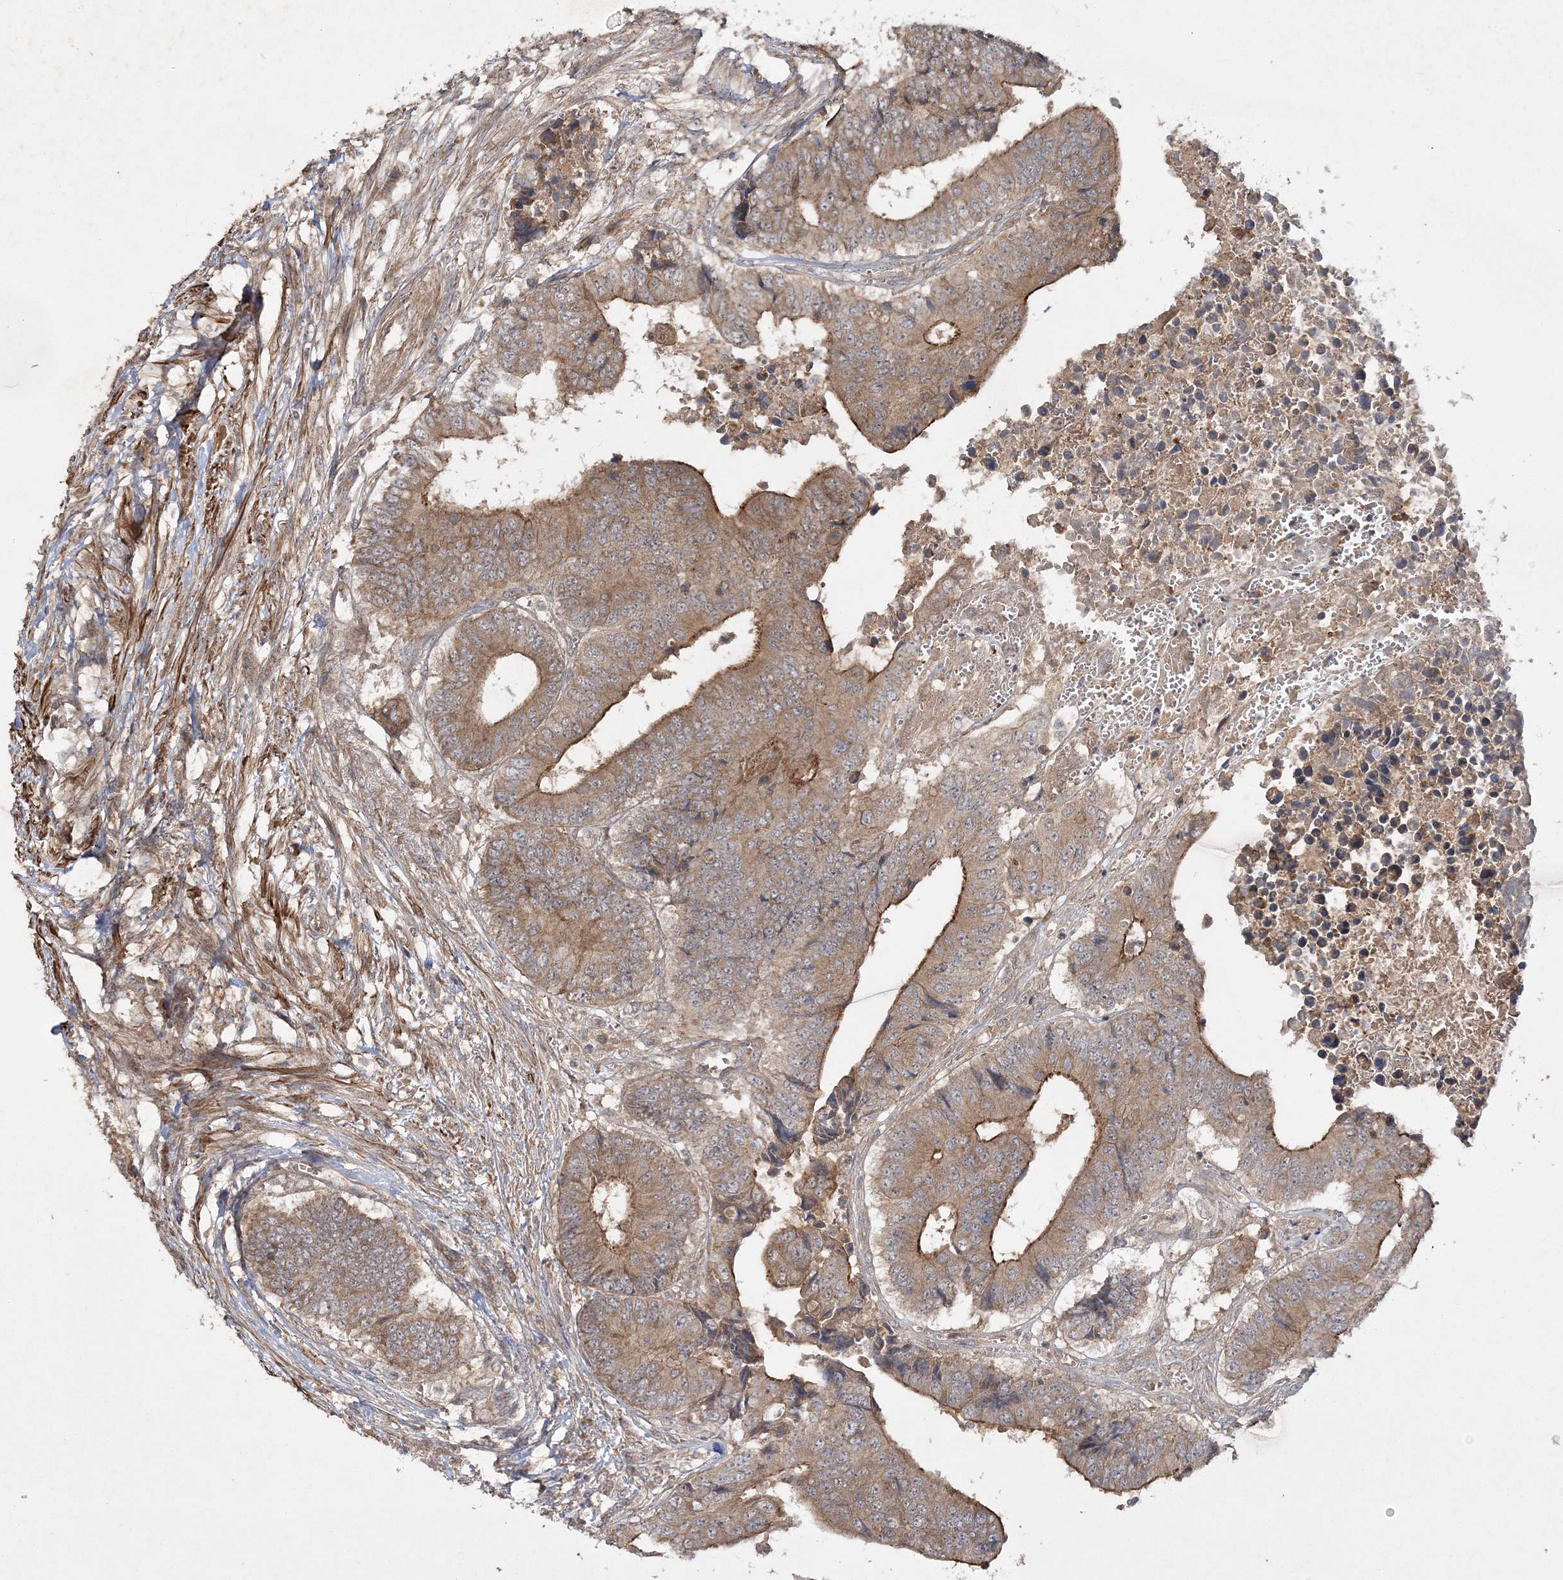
{"staining": {"intensity": "moderate", "quantity": ">75%", "location": "cytoplasmic/membranous"}, "tissue": "colorectal cancer", "cell_type": "Tumor cells", "image_type": "cancer", "snomed": [{"axis": "morphology", "description": "Adenocarcinoma, NOS"}, {"axis": "topography", "description": "Rectum"}], "caption": "Adenocarcinoma (colorectal) stained for a protein (brown) displays moderate cytoplasmic/membranous positive expression in approximately >75% of tumor cells.", "gene": "MOCS2", "patient": {"sex": "male", "age": 84}}